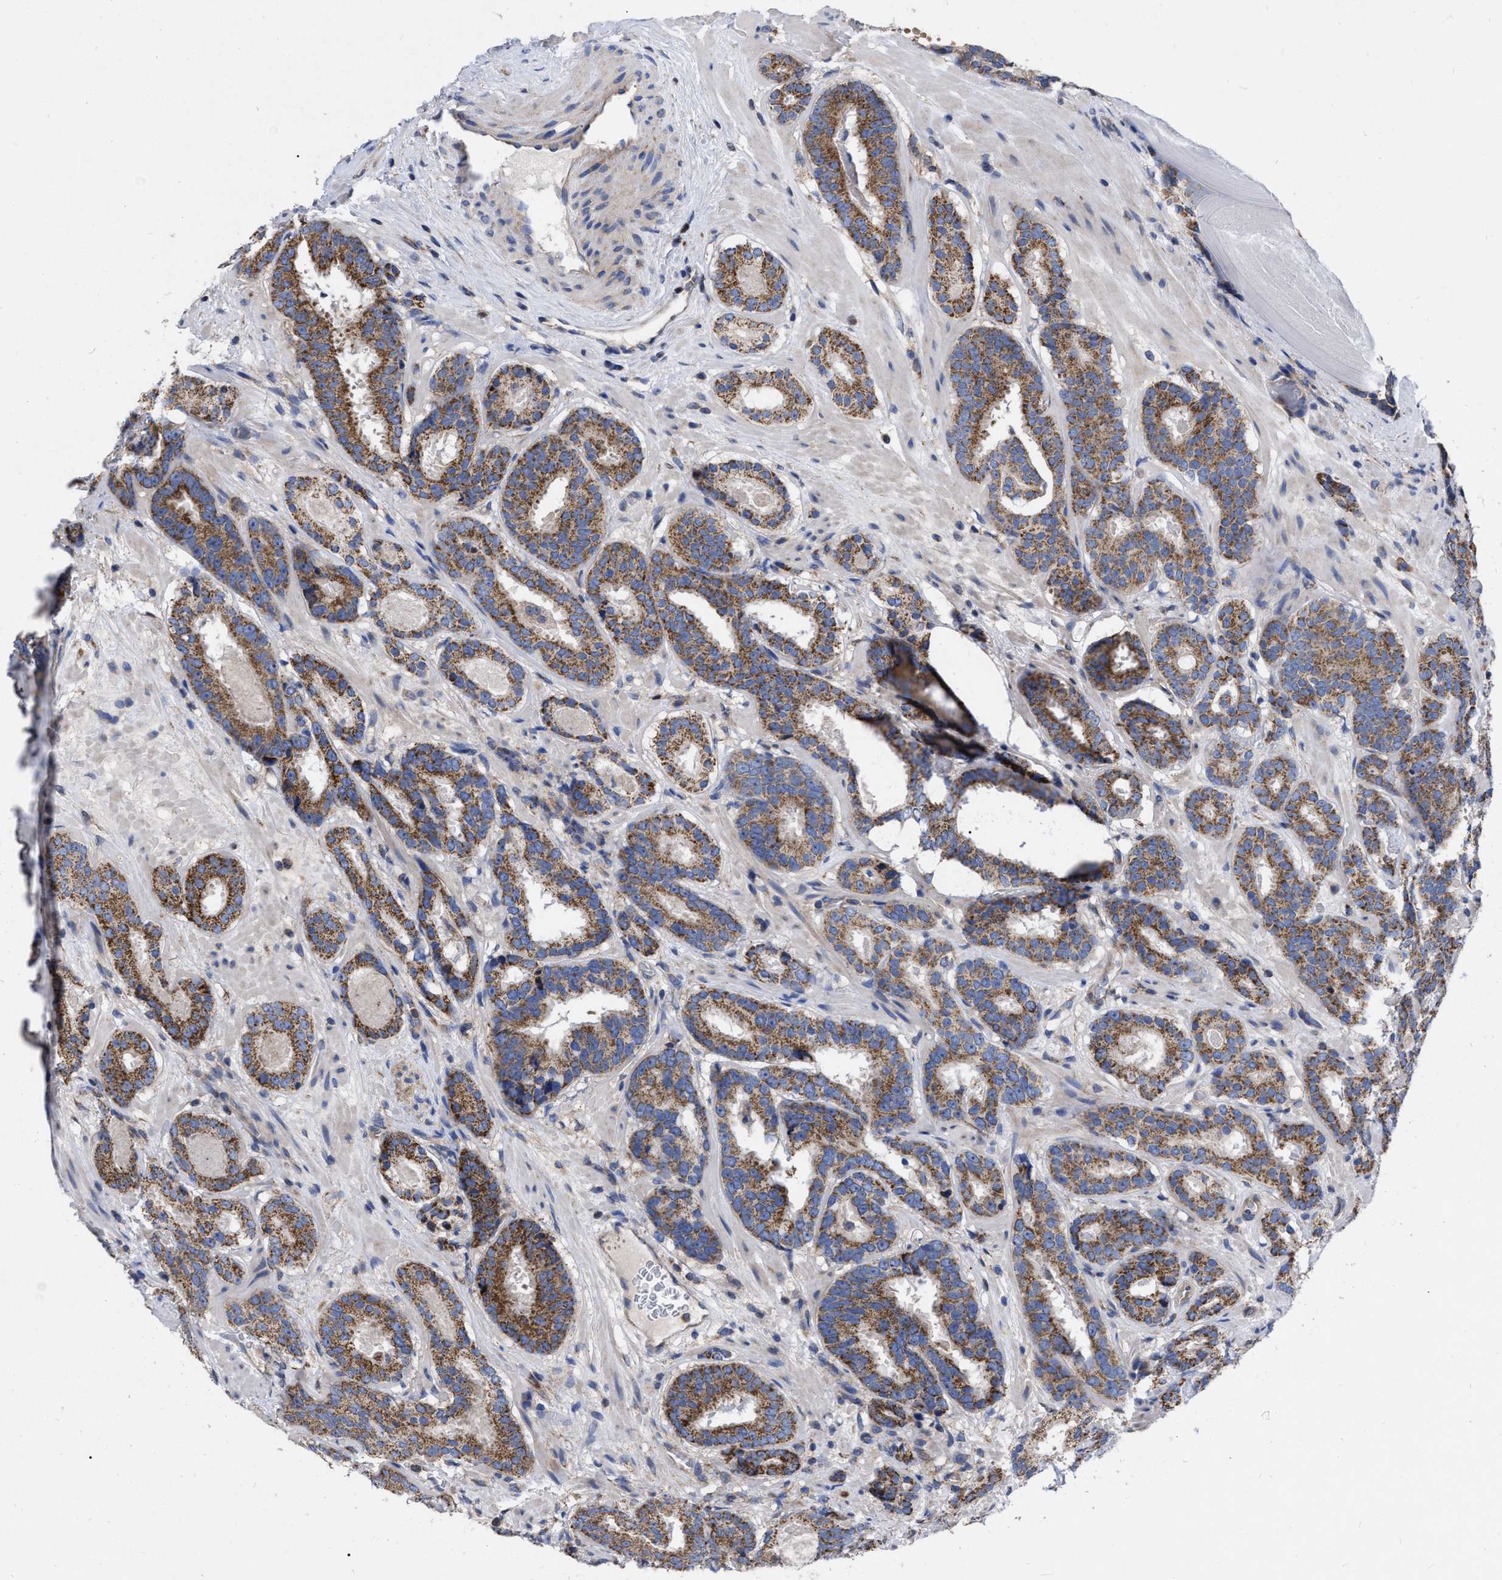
{"staining": {"intensity": "strong", "quantity": ">75%", "location": "cytoplasmic/membranous"}, "tissue": "prostate cancer", "cell_type": "Tumor cells", "image_type": "cancer", "snomed": [{"axis": "morphology", "description": "Adenocarcinoma, Low grade"}, {"axis": "topography", "description": "Prostate"}], "caption": "Prostate cancer (low-grade adenocarcinoma) stained for a protein (brown) exhibits strong cytoplasmic/membranous positive expression in approximately >75% of tumor cells.", "gene": "CDKN2C", "patient": {"sex": "male", "age": 69}}